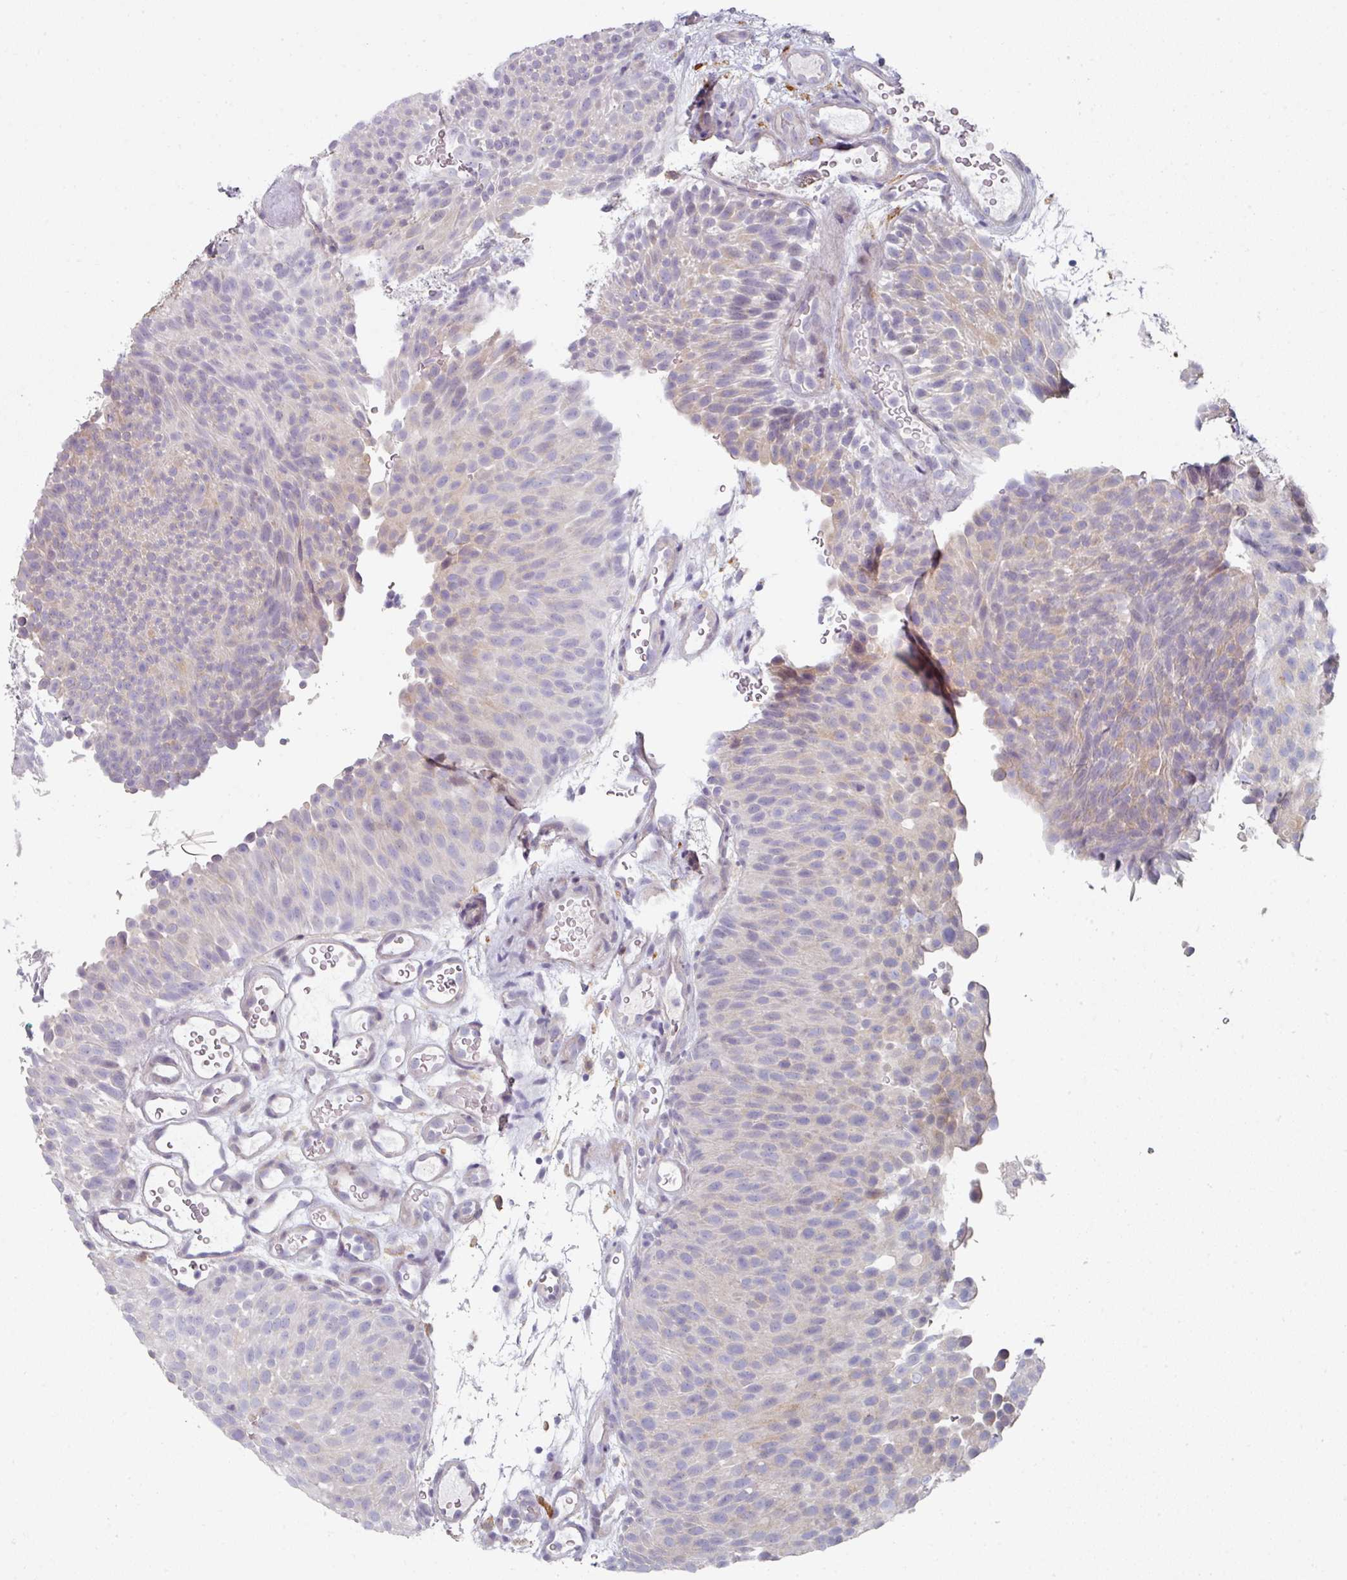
{"staining": {"intensity": "weak", "quantity": "<25%", "location": "cytoplasmic/membranous"}, "tissue": "urothelial cancer", "cell_type": "Tumor cells", "image_type": "cancer", "snomed": [{"axis": "morphology", "description": "Urothelial carcinoma, Low grade"}, {"axis": "topography", "description": "Urinary bladder"}], "caption": "Tumor cells are negative for brown protein staining in urothelial carcinoma (low-grade). Brightfield microscopy of IHC stained with DAB (brown) and hematoxylin (blue), captured at high magnification.", "gene": "WSB2", "patient": {"sex": "male", "age": 78}}